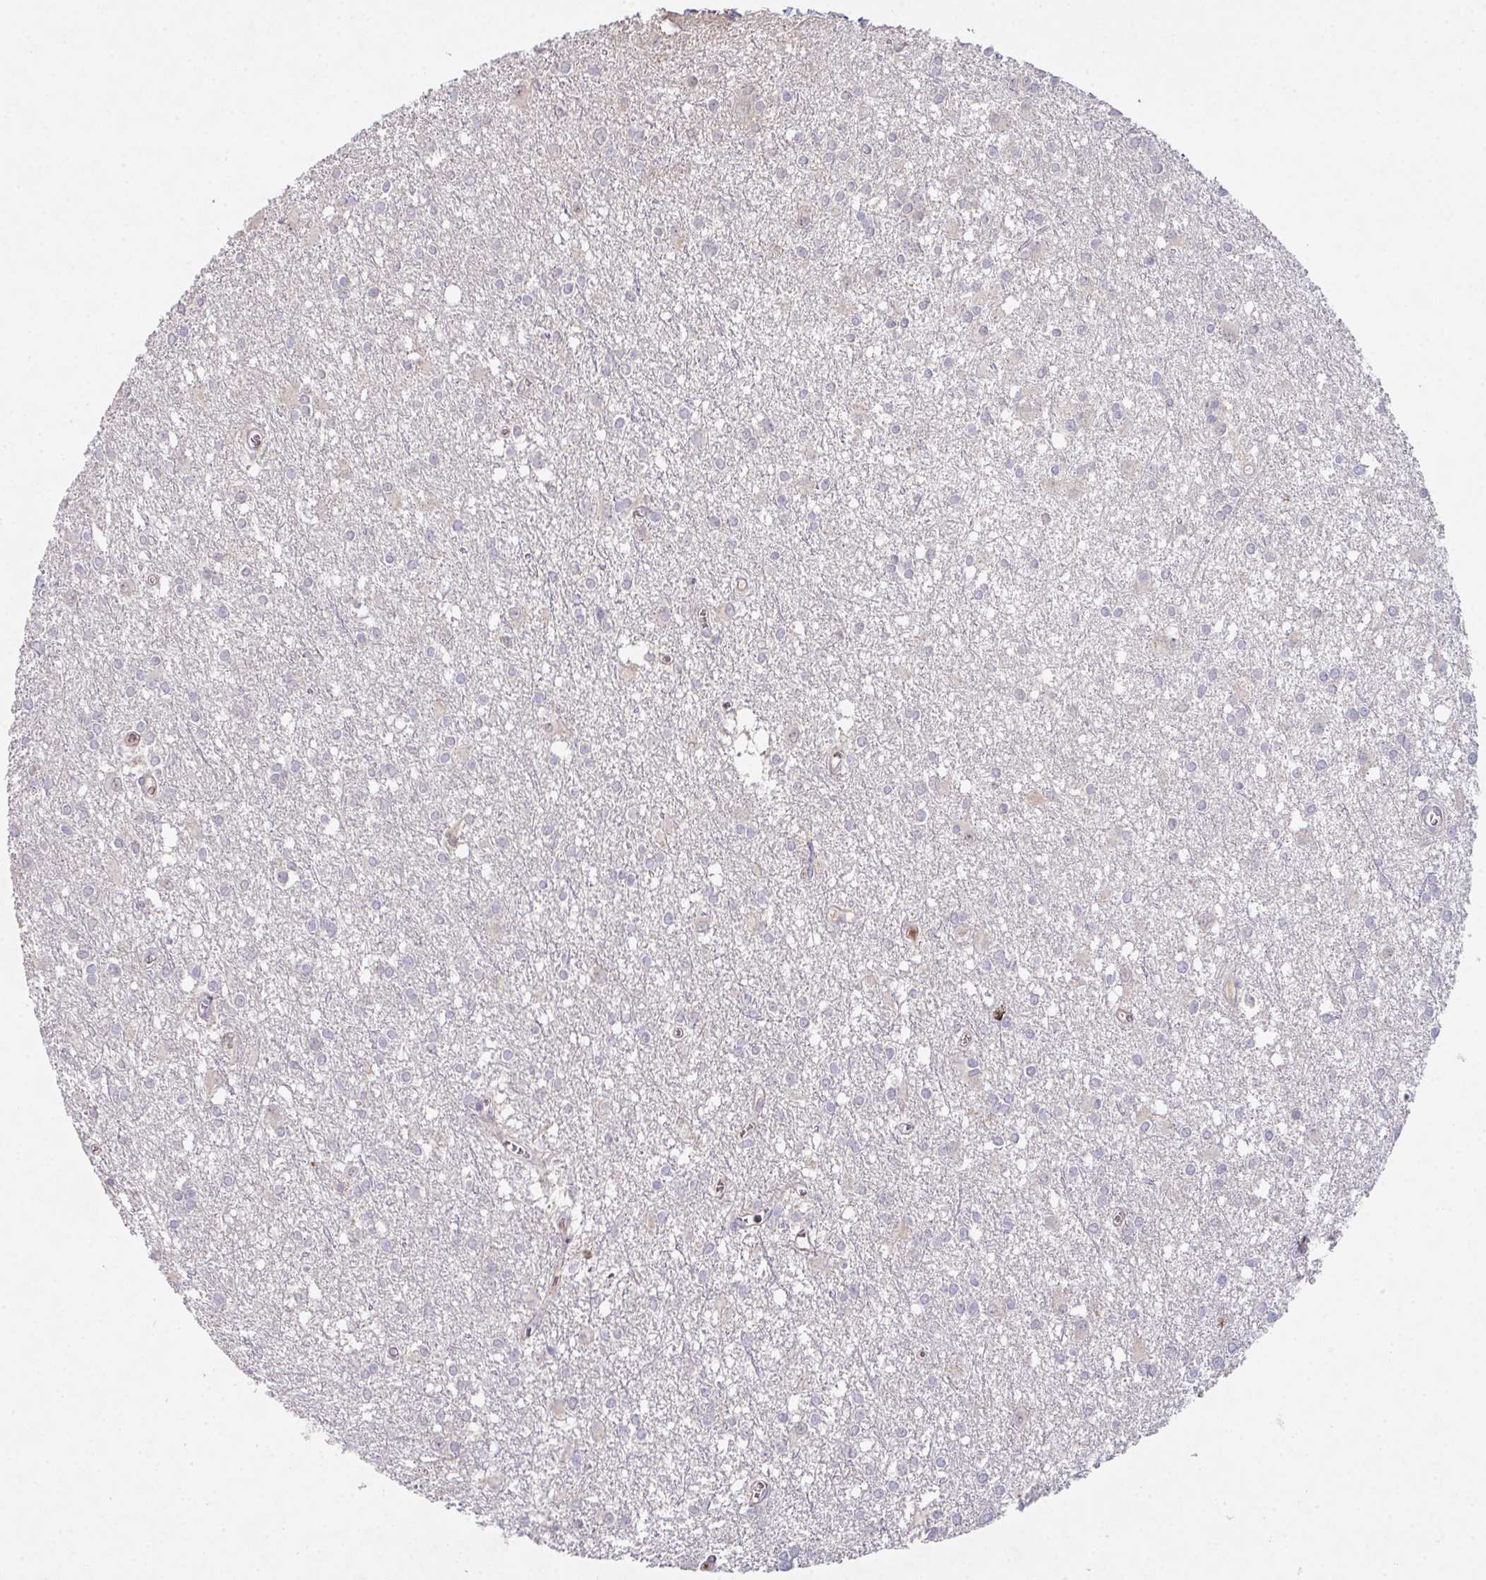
{"staining": {"intensity": "negative", "quantity": "none", "location": "none"}, "tissue": "glioma", "cell_type": "Tumor cells", "image_type": "cancer", "snomed": [{"axis": "morphology", "description": "Glioma, malignant, High grade"}, {"axis": "topography", "description": "Brain"}], "caption": "An IHC photomicrograph of glioma is shown. There is no staining in tumor cells of glioma.", "gene": "ADAM21", "patient": {"sex": "male", "age": 48}}